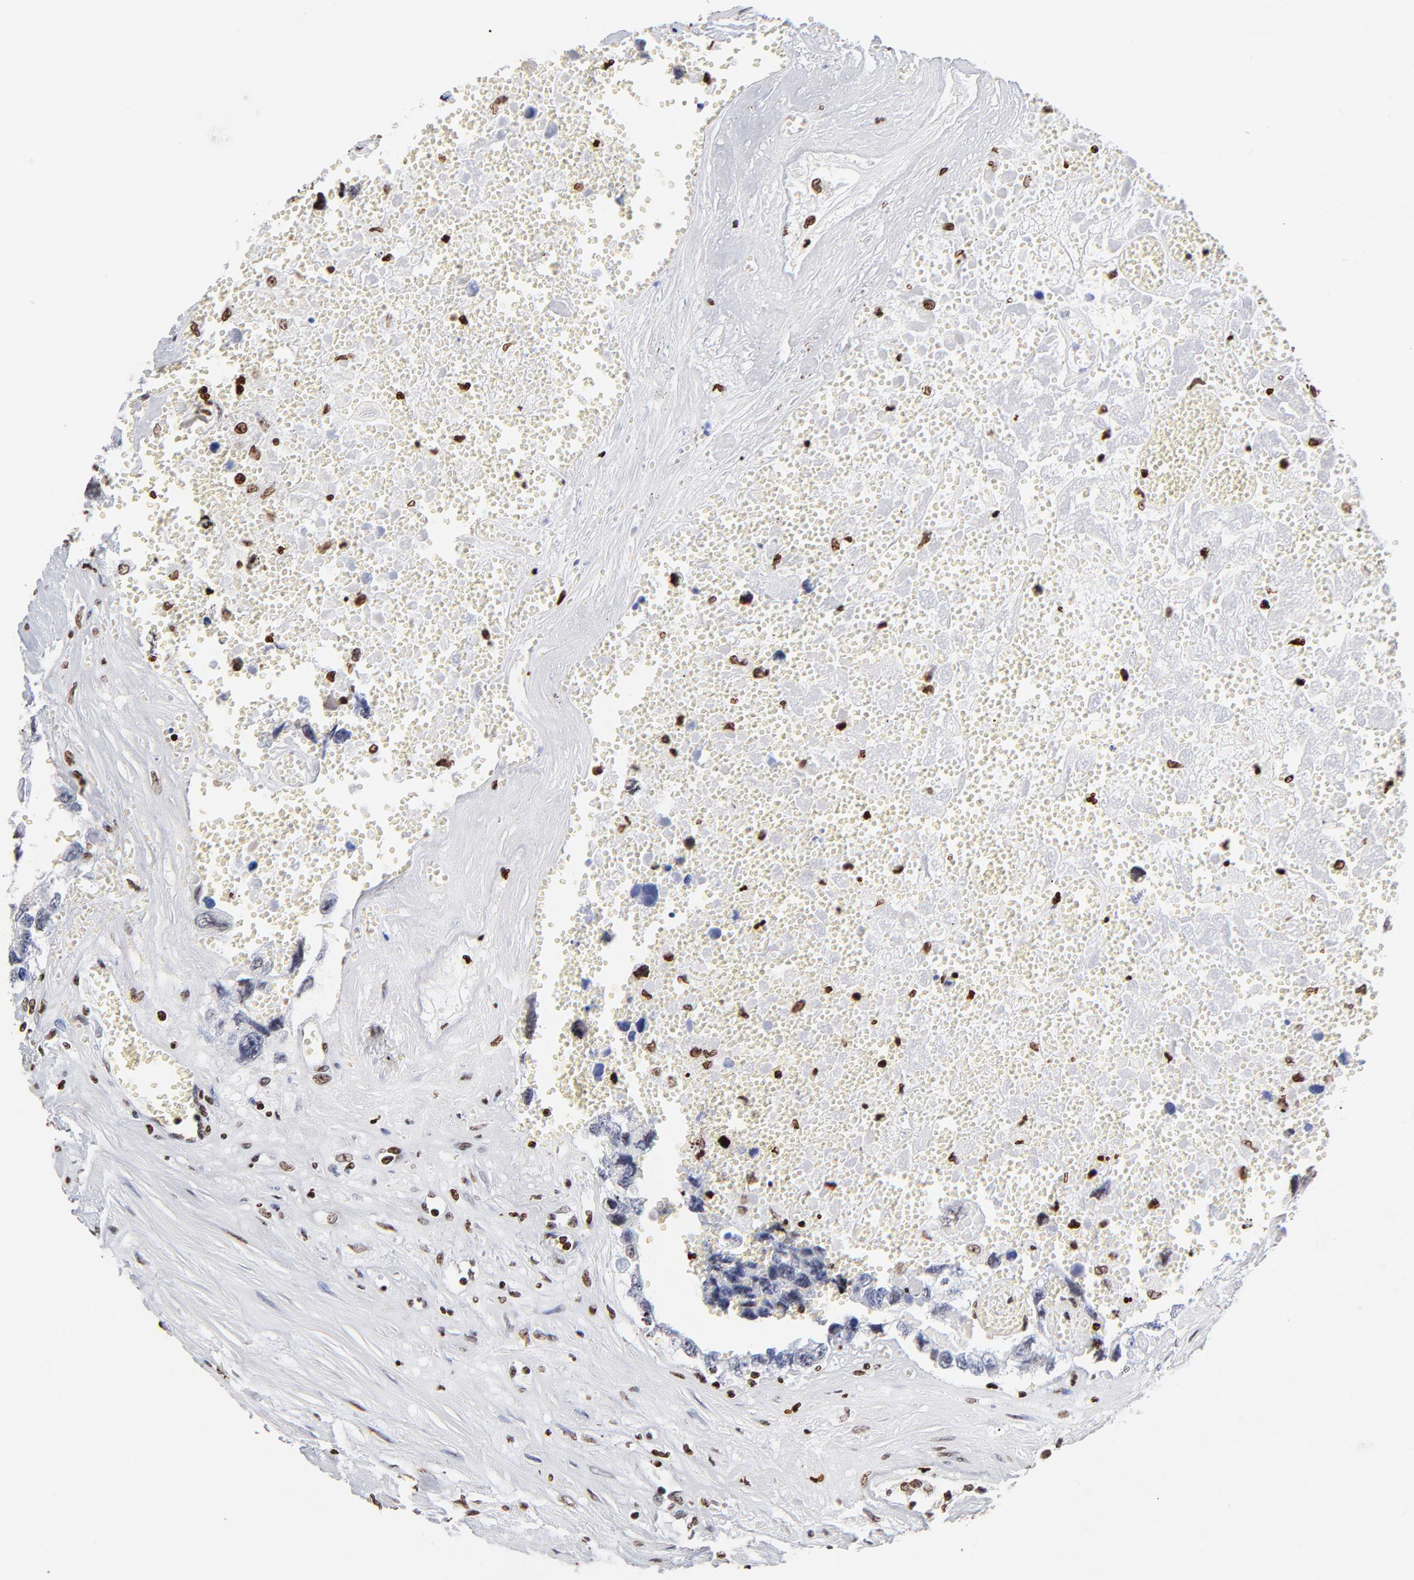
{"staining": {"intensity": "negative", "quantity": "none", "location": "none"}, "tissue": "testis cancer", "cell_type": "Tumor cells", "image_type": "cancer", "snomed": [{"axis": "morphology", "description": "Carcinoma, Embryonal, NOS"}, {"axis": "topography", "description": "Testis"}], "caption": "Immunohistochemical staining of embryonal carcinoma (testis) reveals no significant expression in tumor cells.", "gene": "FBH1", "patient": {"sex": "male", "age": 31}}